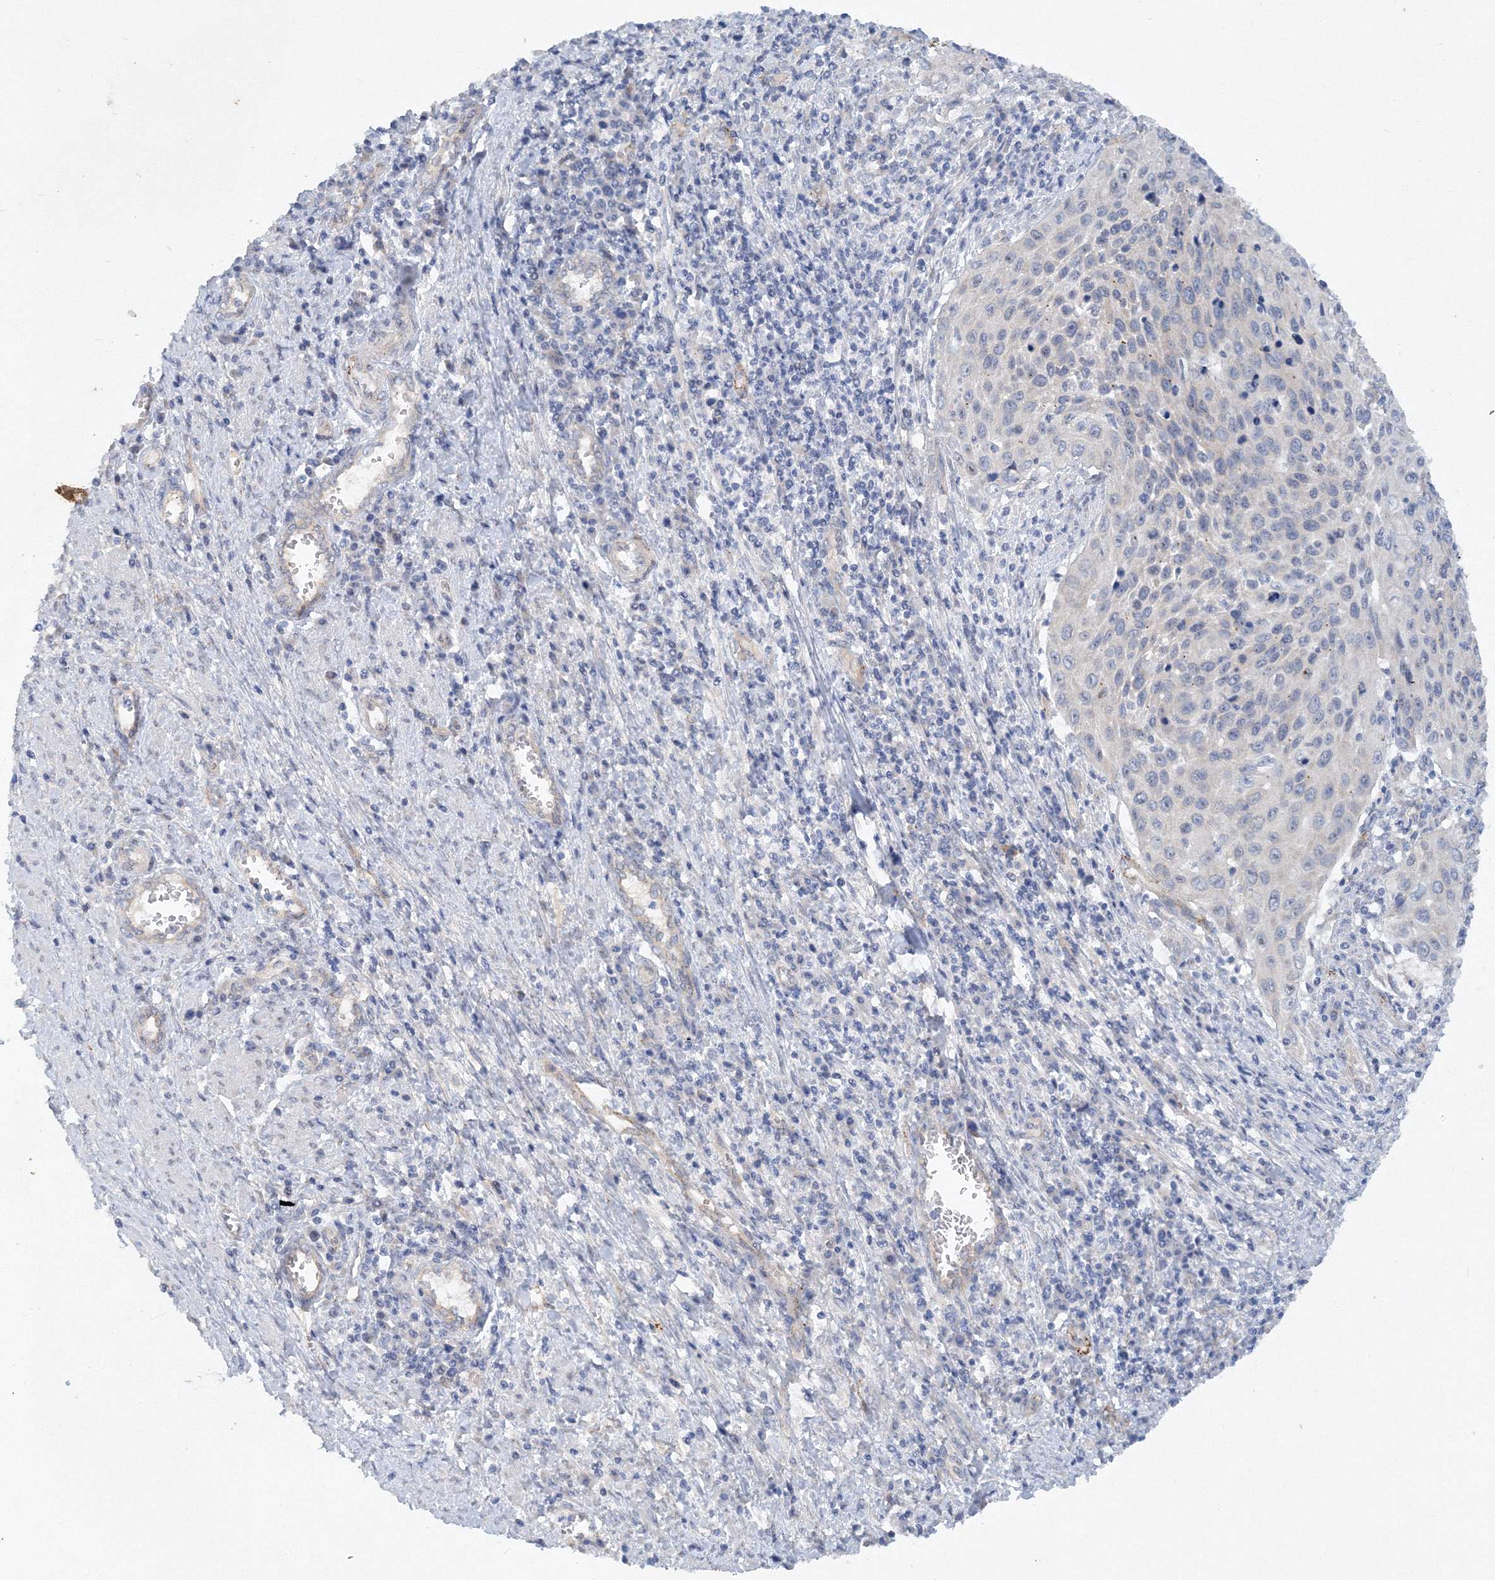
{"staining": {"intensity": "negative", "quantity": "none", "location": "none"}, "tissue": "cervical cancer", "cell_type": "Tumor cells", "image_type": "cancer", "snomed": [{"axis": "morphology", "description": "Squamous cell carcinoma, NOS"}, {"axis": "topography", "description": "Cervix"}], "caption": "The immunohistochemistry (IHC) photomicrograph has no significant staining in tumor cells of cervical squamous cell carcinoma tissue.", "gene": "TANC1", "patient": {"sex": "female", "age": 32}}